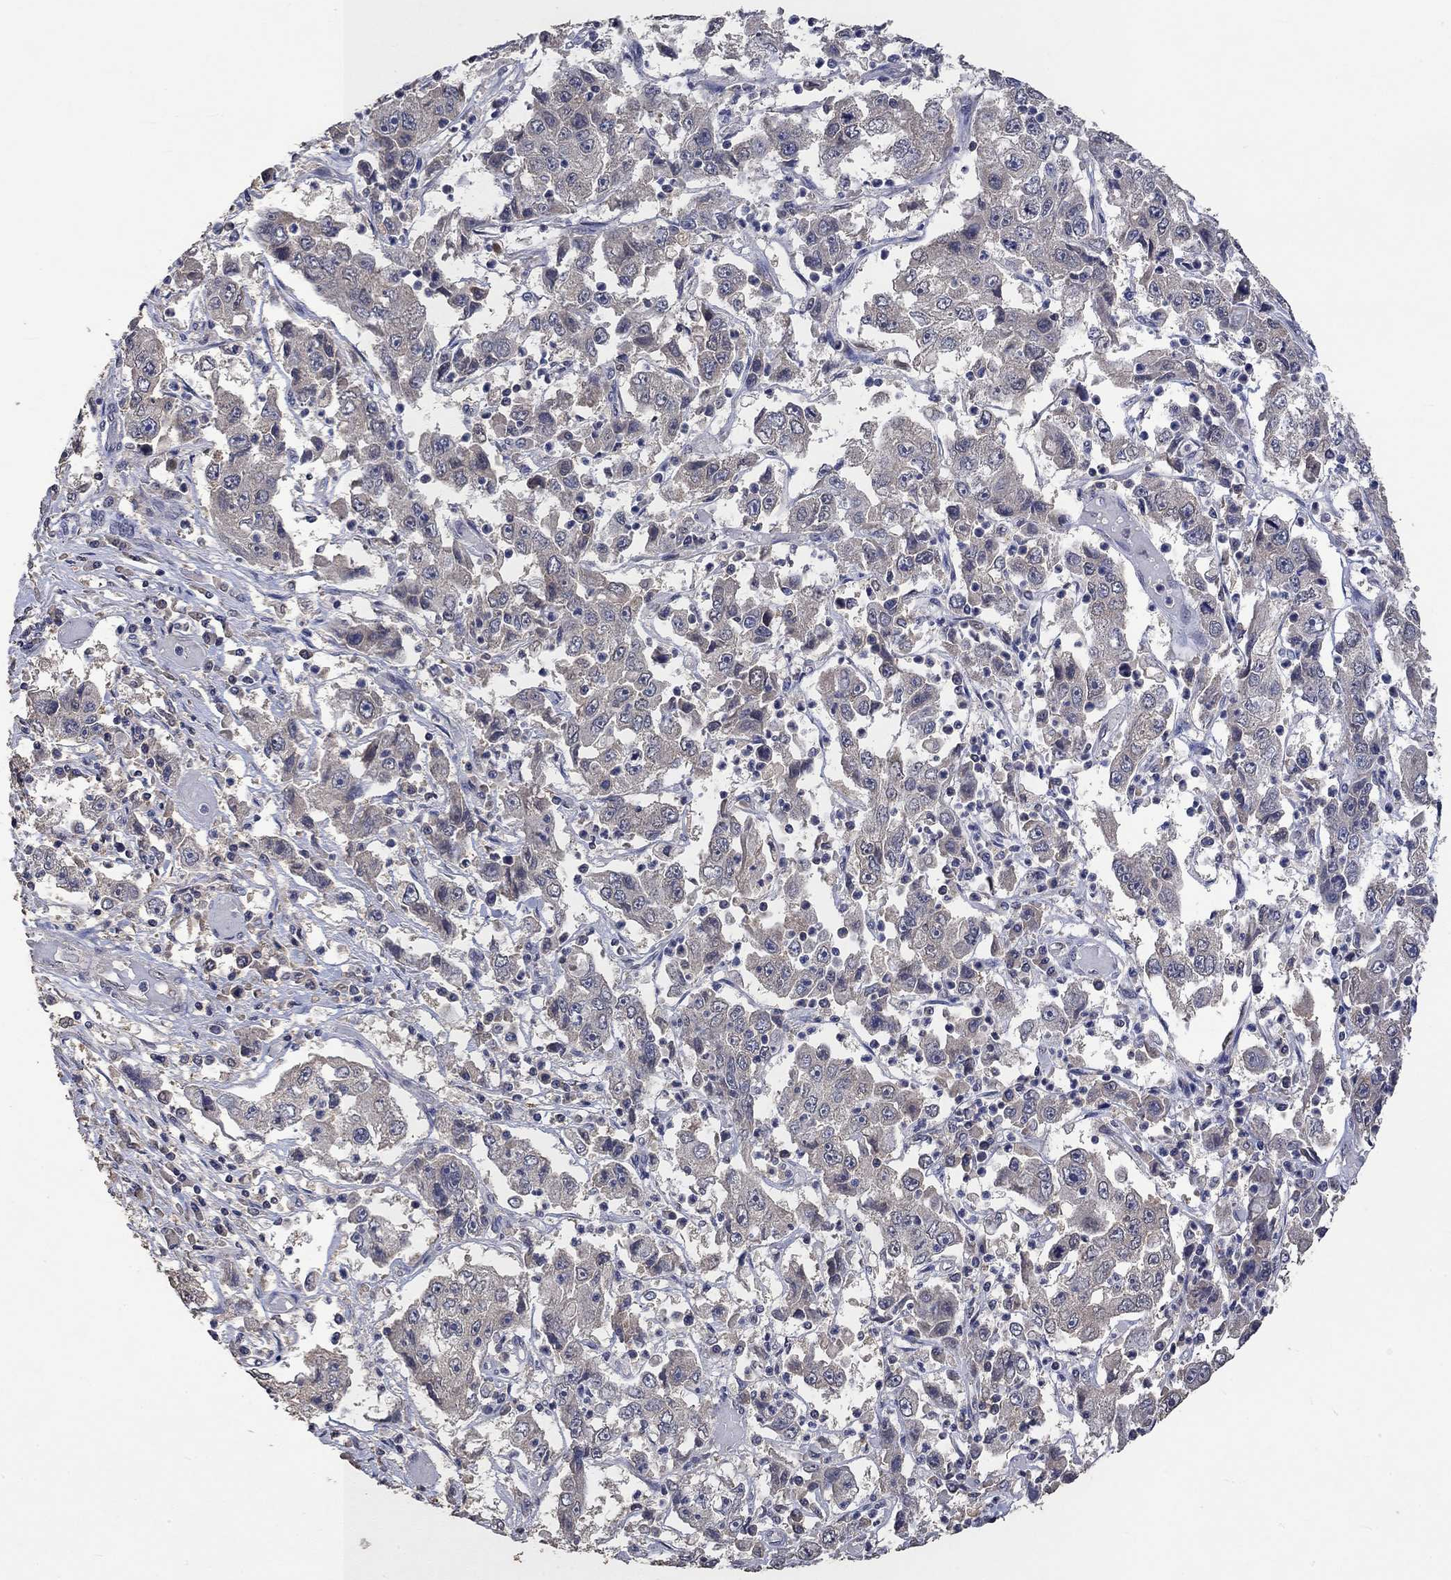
{"staining": {"intensity": "negative", "quantity": "none", "location": "none"}, "tissue": "cervical cancer", "cell_type": "Tumor cells", "image_type": "cancer", "snomed": [{"axis": "morphology", "description": "Squamous cell carcinoma, NOS"}, {"axis": "topography", "description": "Cervix"}], "caption": "Immunohistochemistry (IHC) of human cervical cancer displays no expression in tumor cells. (Stains: DAB (3,3'-diaminobenzidine) immunohistochemistry (IHC) with hematoxylin counter stain, Microscopy: brightfield microscopy at high magnification).", "gene": "PTPN20", "patient": {"sex": "female", "age": 36}}